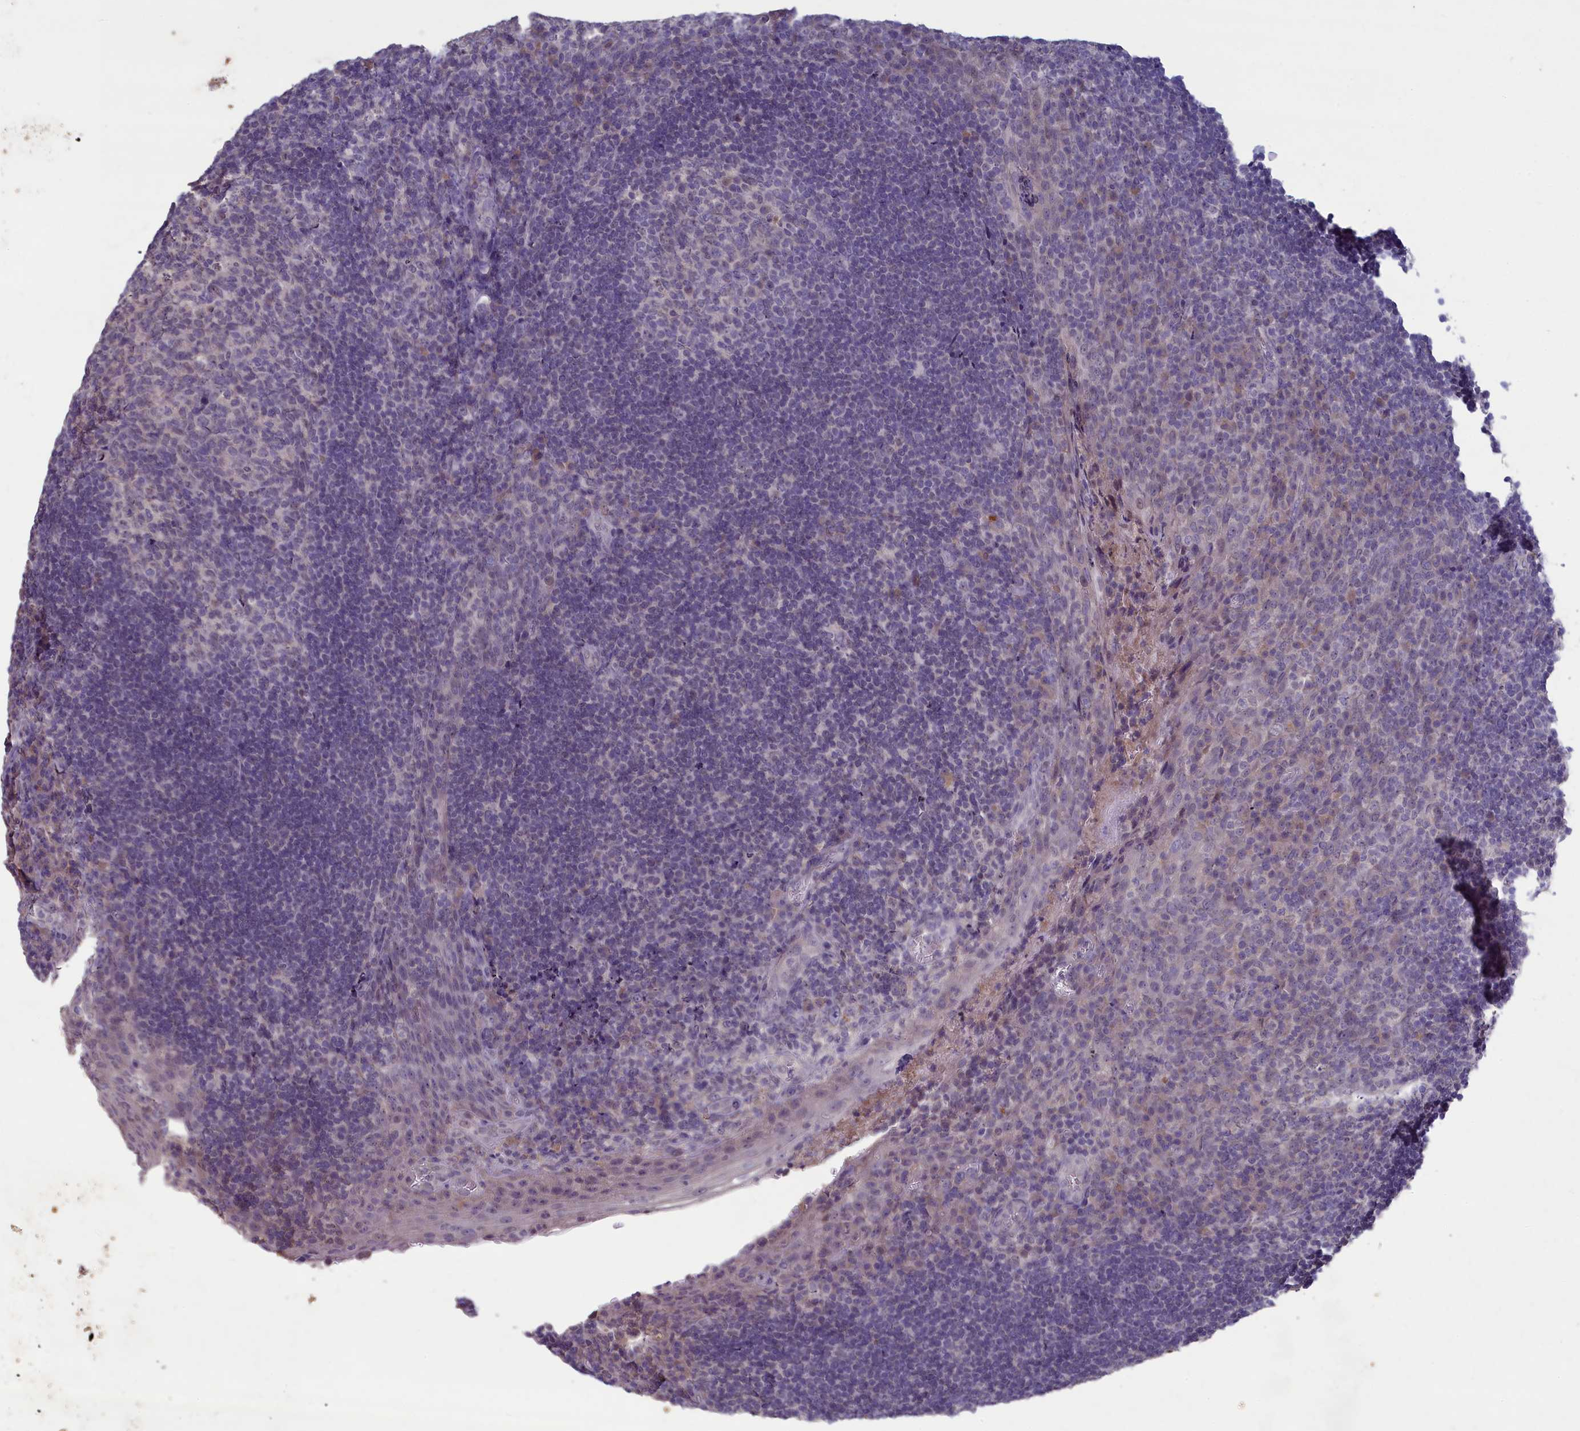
{"staining": {"intensity": "negative", "quantity": "none", "location": "none"}, "tissue": "tonsil", "cell_type": "Germinal center cells", "image_type": "normal", "snomed": [{"axis": "morphology", "description": "Normal tissue, NOS"}, {"axis": "topography", "description": "Tonsil"}], "caption": "This is a photomicrograph of immunohistochemistry (IHC) staining of normal tonsil, which shows no positivity in germinal center cells.", "gene": "ATF7IP2", "patient": {"sex": "male", "age": 17}}